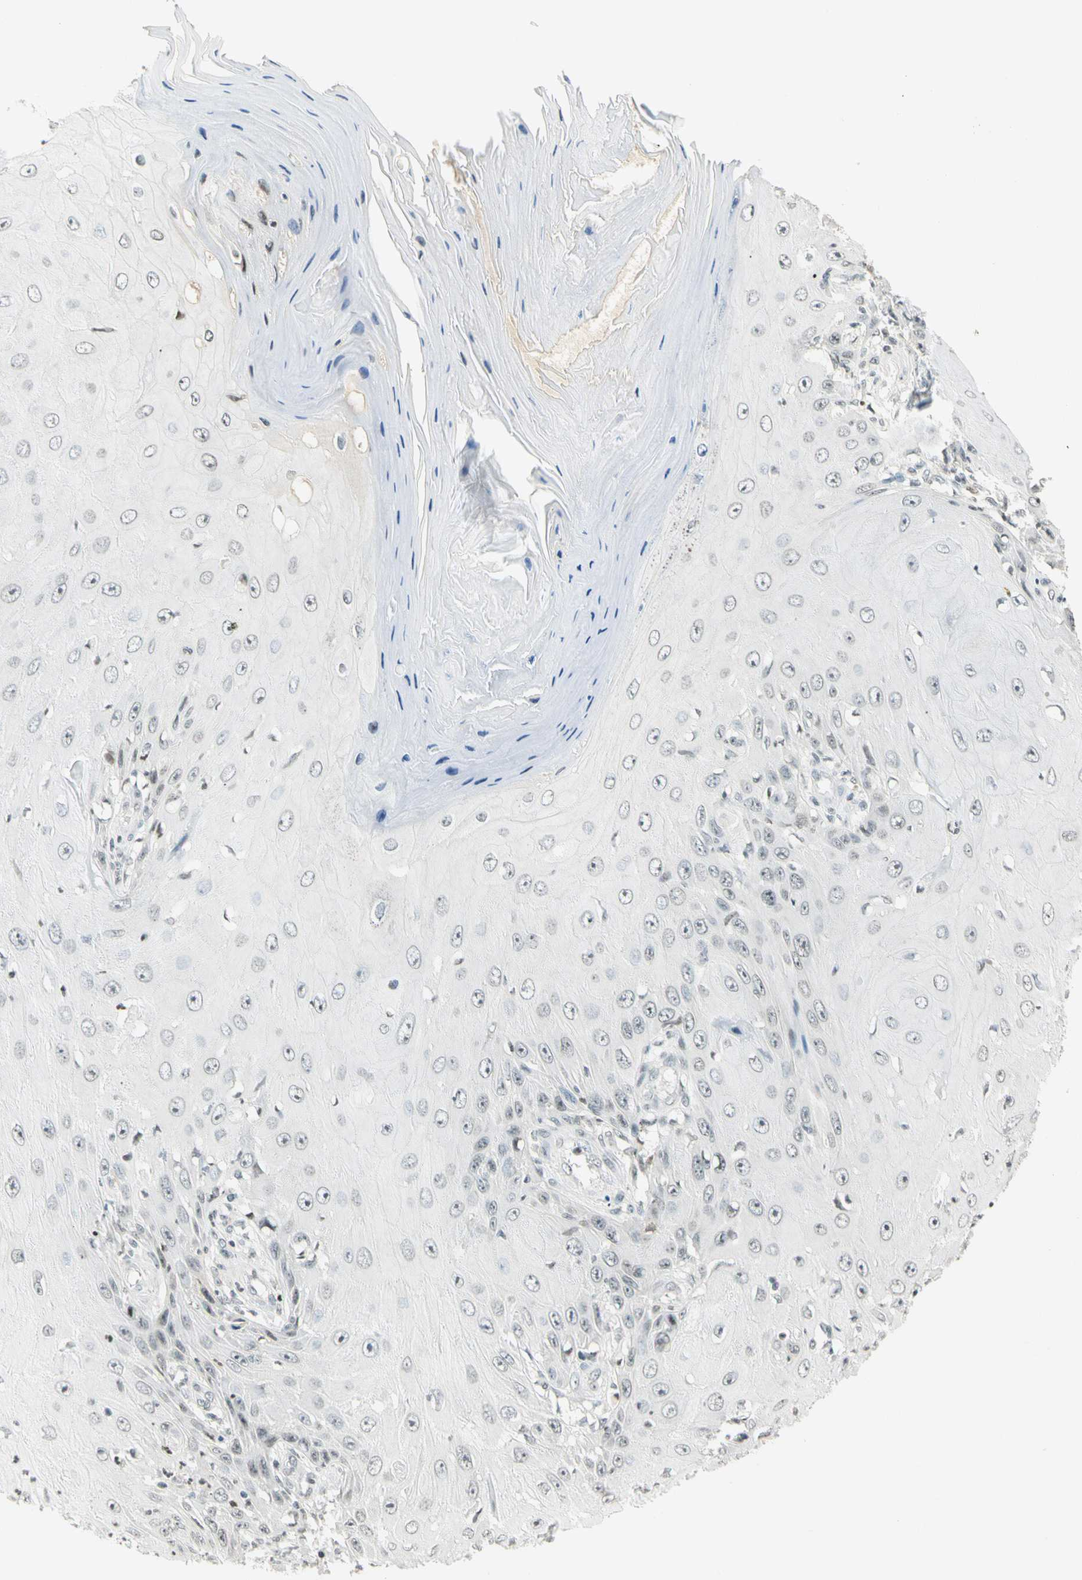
{"staining": {"intensity": "weak", "quantity": "<25%", "location": "nuclear"}, "tissue": "skin cancer", "cell_type": "Tumor cells", "image_type": "cancer", "snomed": [{"axis": "morphology", "description": "Squamous cell carcinoma, NOS"}, {"axis": "topography", "description": "Skin"}], "caption": "DAB immunohistochemical staining of human skin squamous cell carcinoma exhibits no significant positivity in tumor cells. (DAB (3,3'-diaminobenzidine) immunohistochemistry (IHC), high magnification).", "gene": "SMAD3", "patient": {"sex": "female", "age": 73}}